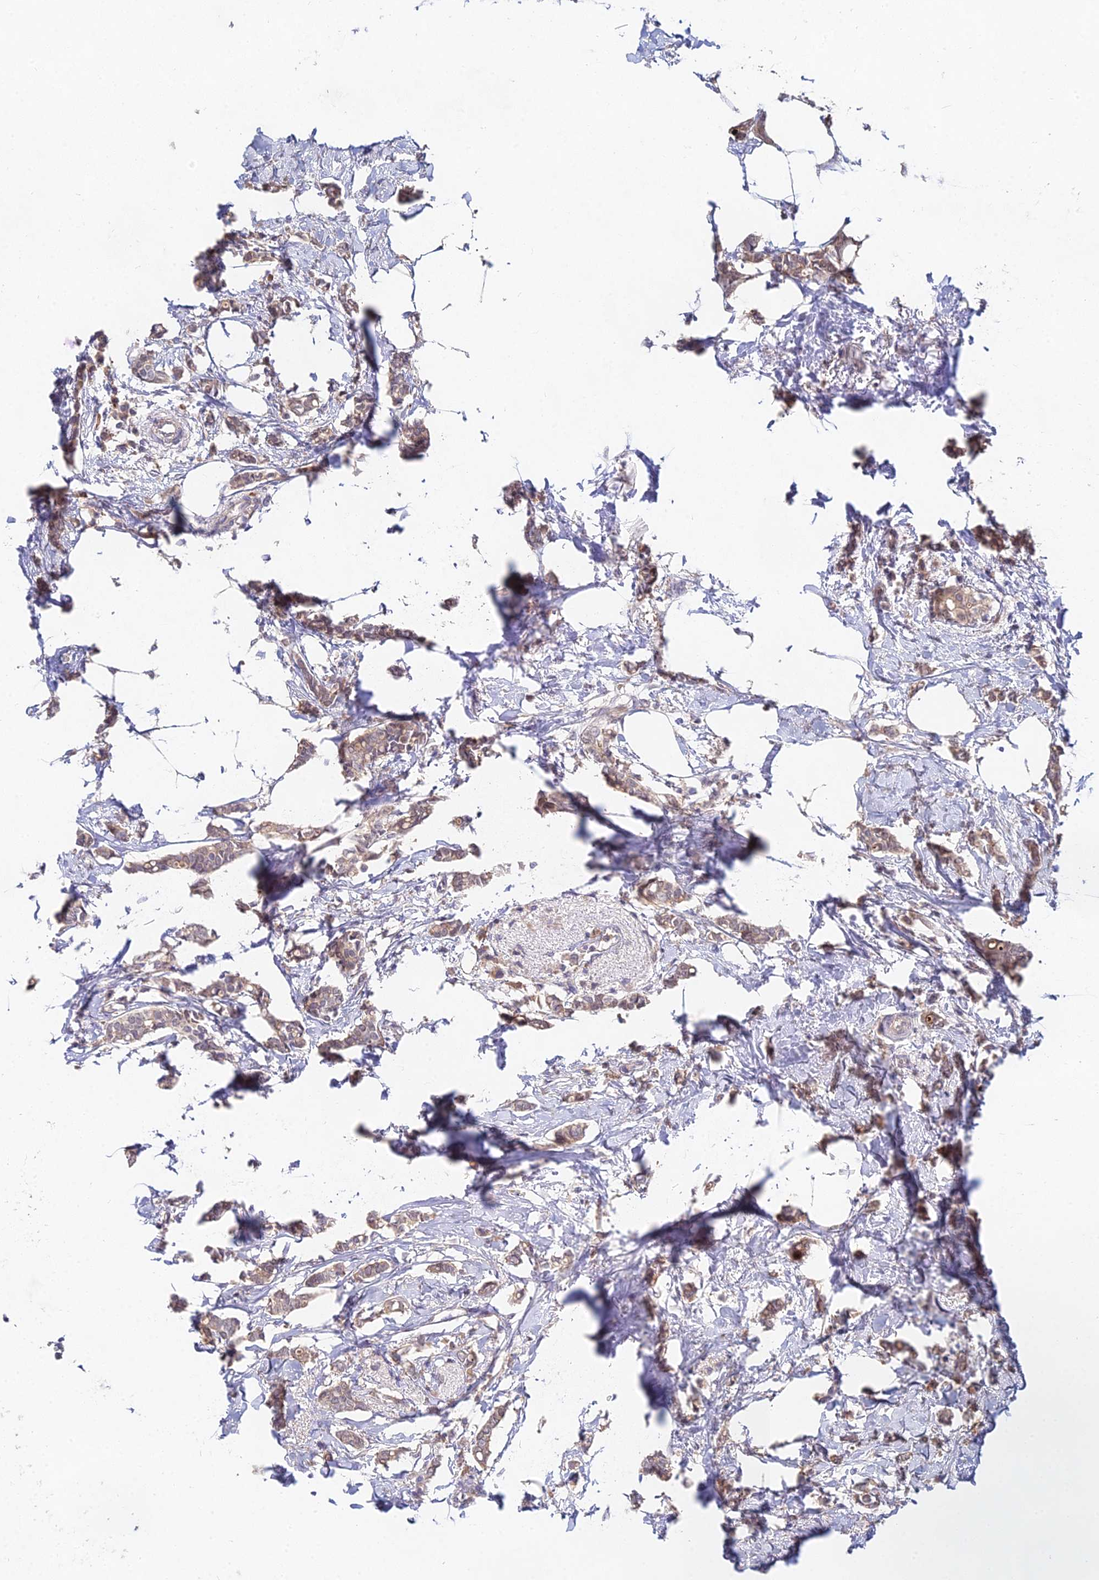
{"staining": {"intensity": "weak", "quantity": ">75%", "location": "cytoplasmic/membranous"}, "tissue": "breast cancer", "cell_type": "Tumor cells", "image_type": "cancer", "snomed": [{"axis": "morphology", "description": "Duct carcinoma"}, {"axis": "topography", "description": "Breast"}], "caption": "A low amount of weak cytoplasmic/membranous staining is present in about >75% of tumor cells in breast cancer (infiltrating ductal carcinoma) tissue.", "gene": "WDR43", "patient": {"sex": "female", "age": 41}}